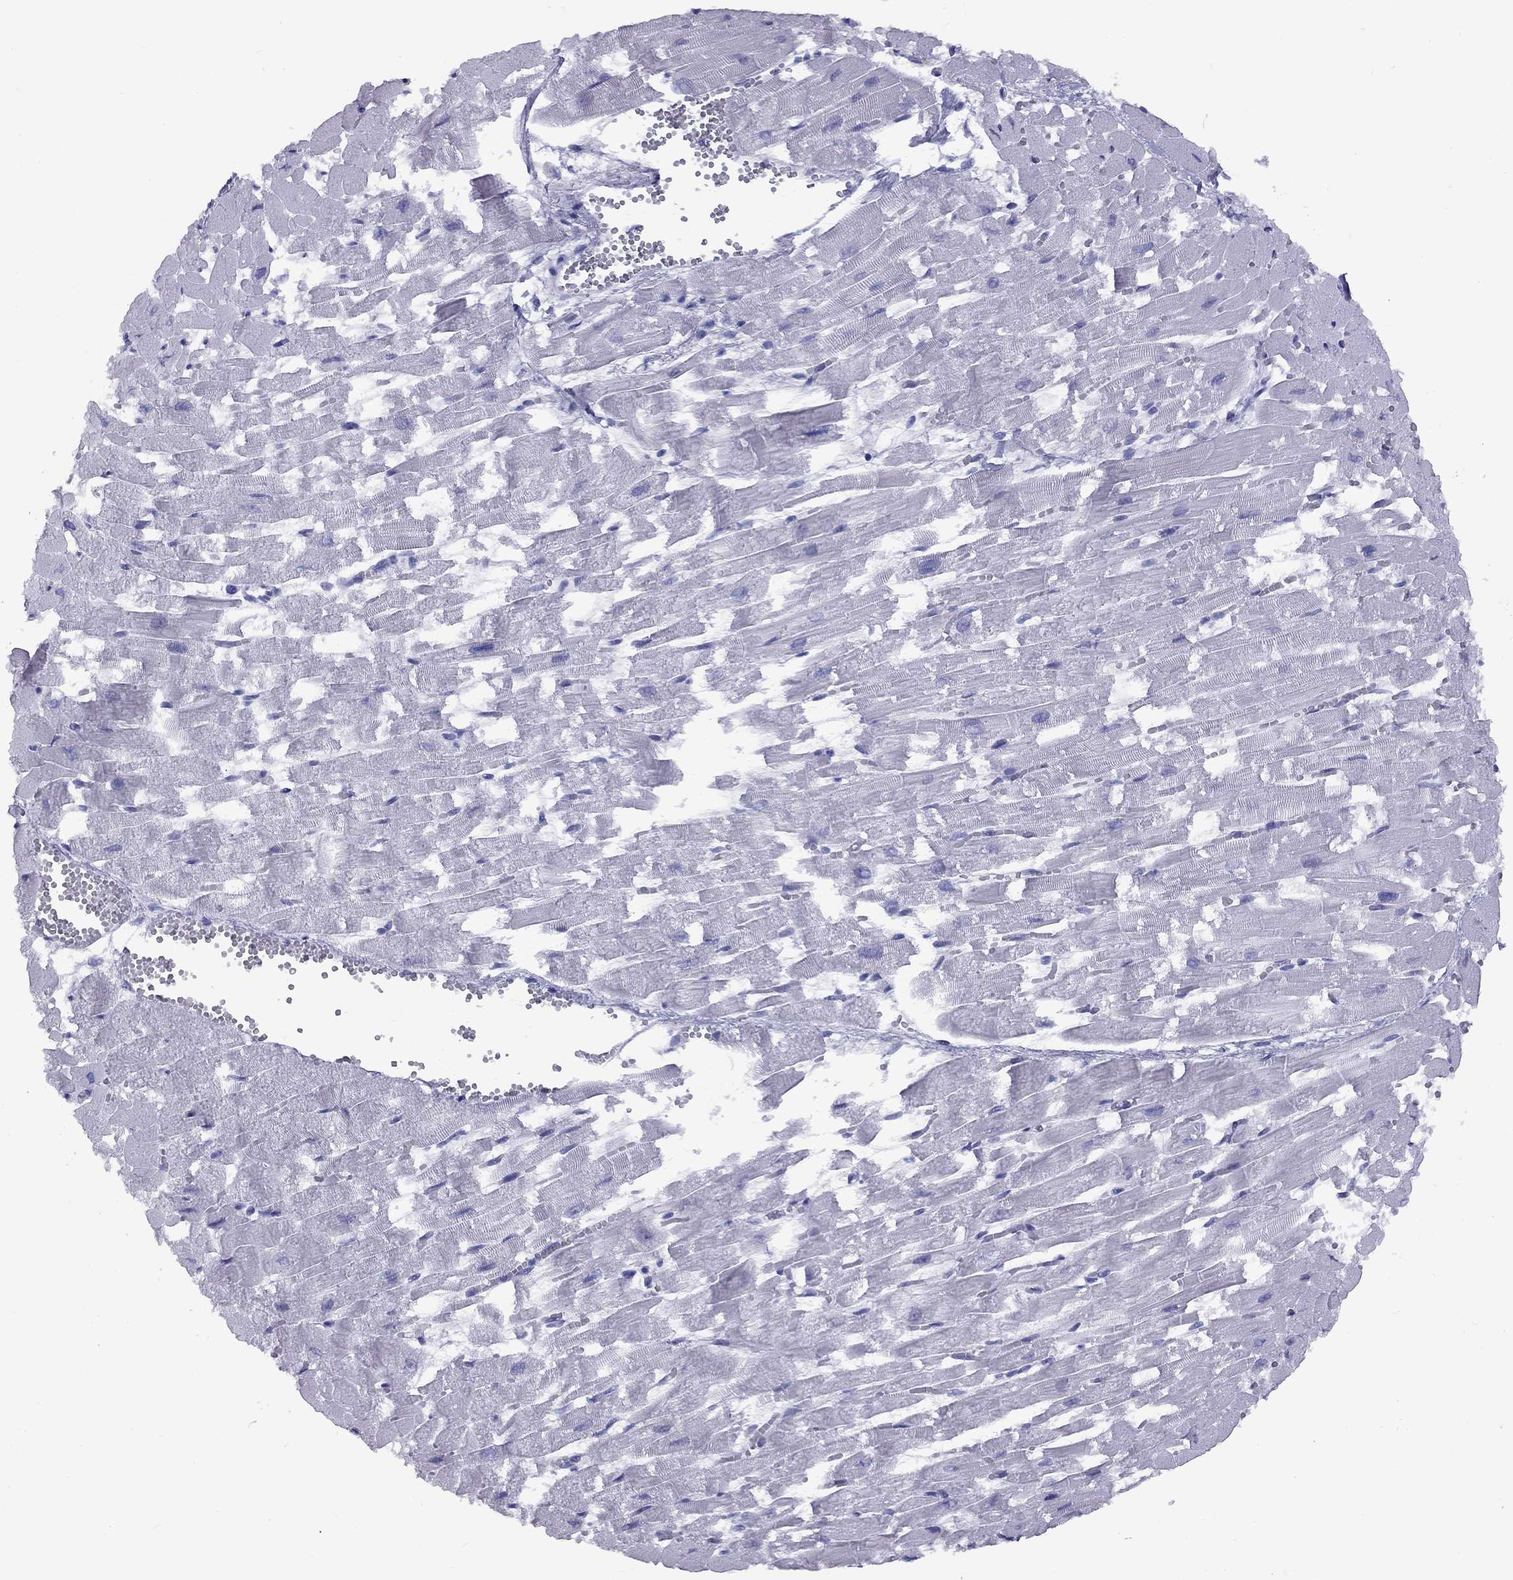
{"staining": {"intensity": "negative", "quantity": "none", "location": "none"}, "tissue": "heart muscle", "cell_type": "Cardiomyocytes", "image_type": "normal", "snomed": [{"axis": "morphology", "description": "Normal tissue, NOS"}, {"axis": "topography", "description": "Heart"}], "caption": "A high-resolution micrograph shows IHC staining of benign heart muscle, which shows no significant staining in cardiomyocytes. (IHC, brightfield microscopy, high magnification).", "gene": "FSCN3", "patient": {"sex": "female", "age": 52}}